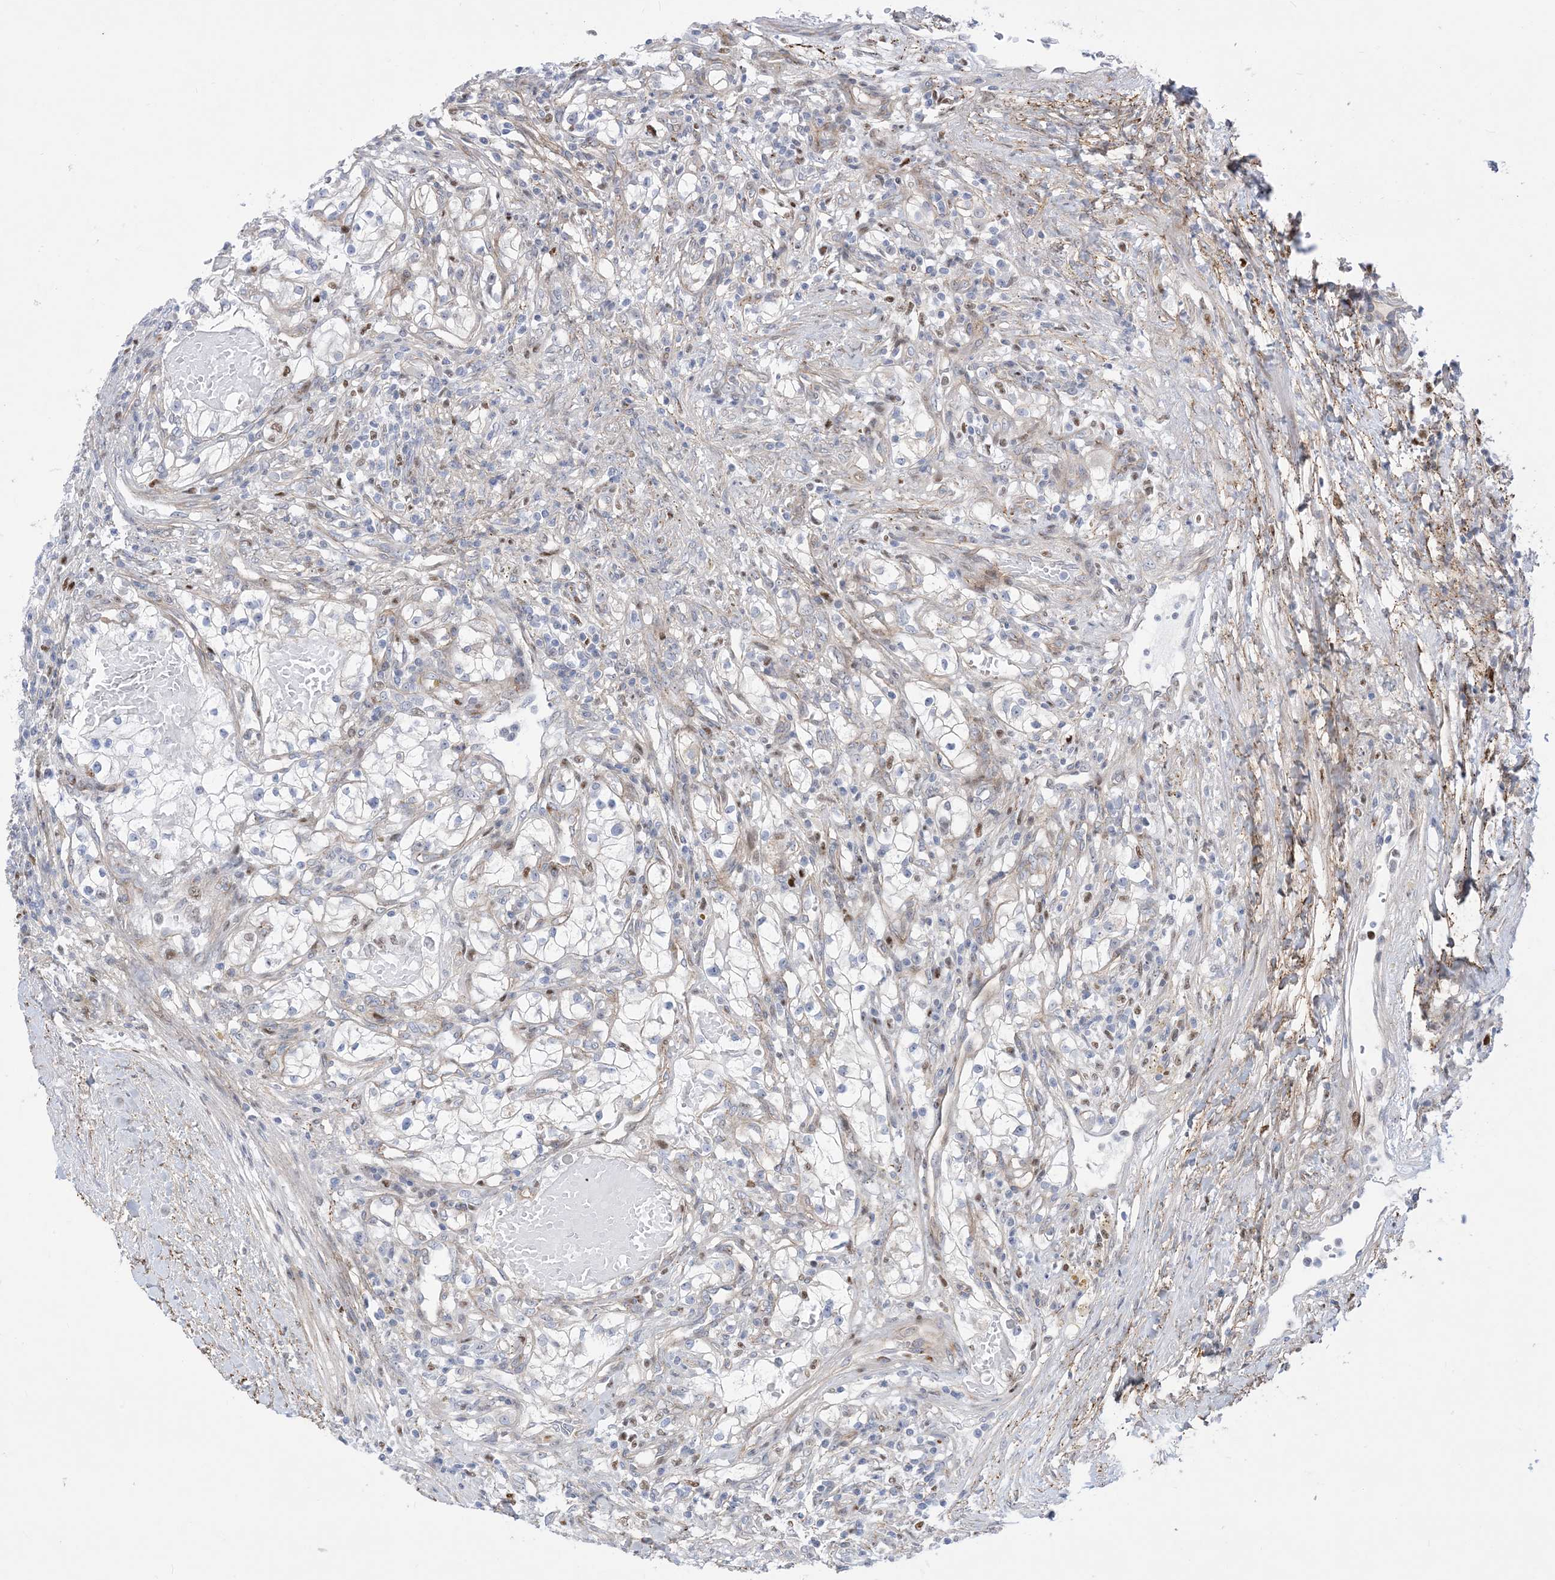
{"staining": {"intensity": "negative", "quantity": "none", "location": "none"}, "tissue": "renal cancer", "cell_type": "Tumor cells", "image_type": "cancer", "snomed": [{"axis": "morphology", "description": "Normal tissue, NOS"}, {"axis": "morphology", "description": "Adenocarcinoma, NOS"}, {"axis": "topography", "description": "Kidney"}], "caption": "High magnification brightfield microscopy of adenocarcinoma (renal) stained with DAB (3,3'-diaminobenzidine) (brown) and counterstained with hematoxylin (blue): tumor cells show no significant positivity.", "gene": "MARS2", "patient": {"sex": "male", "age": 68}}